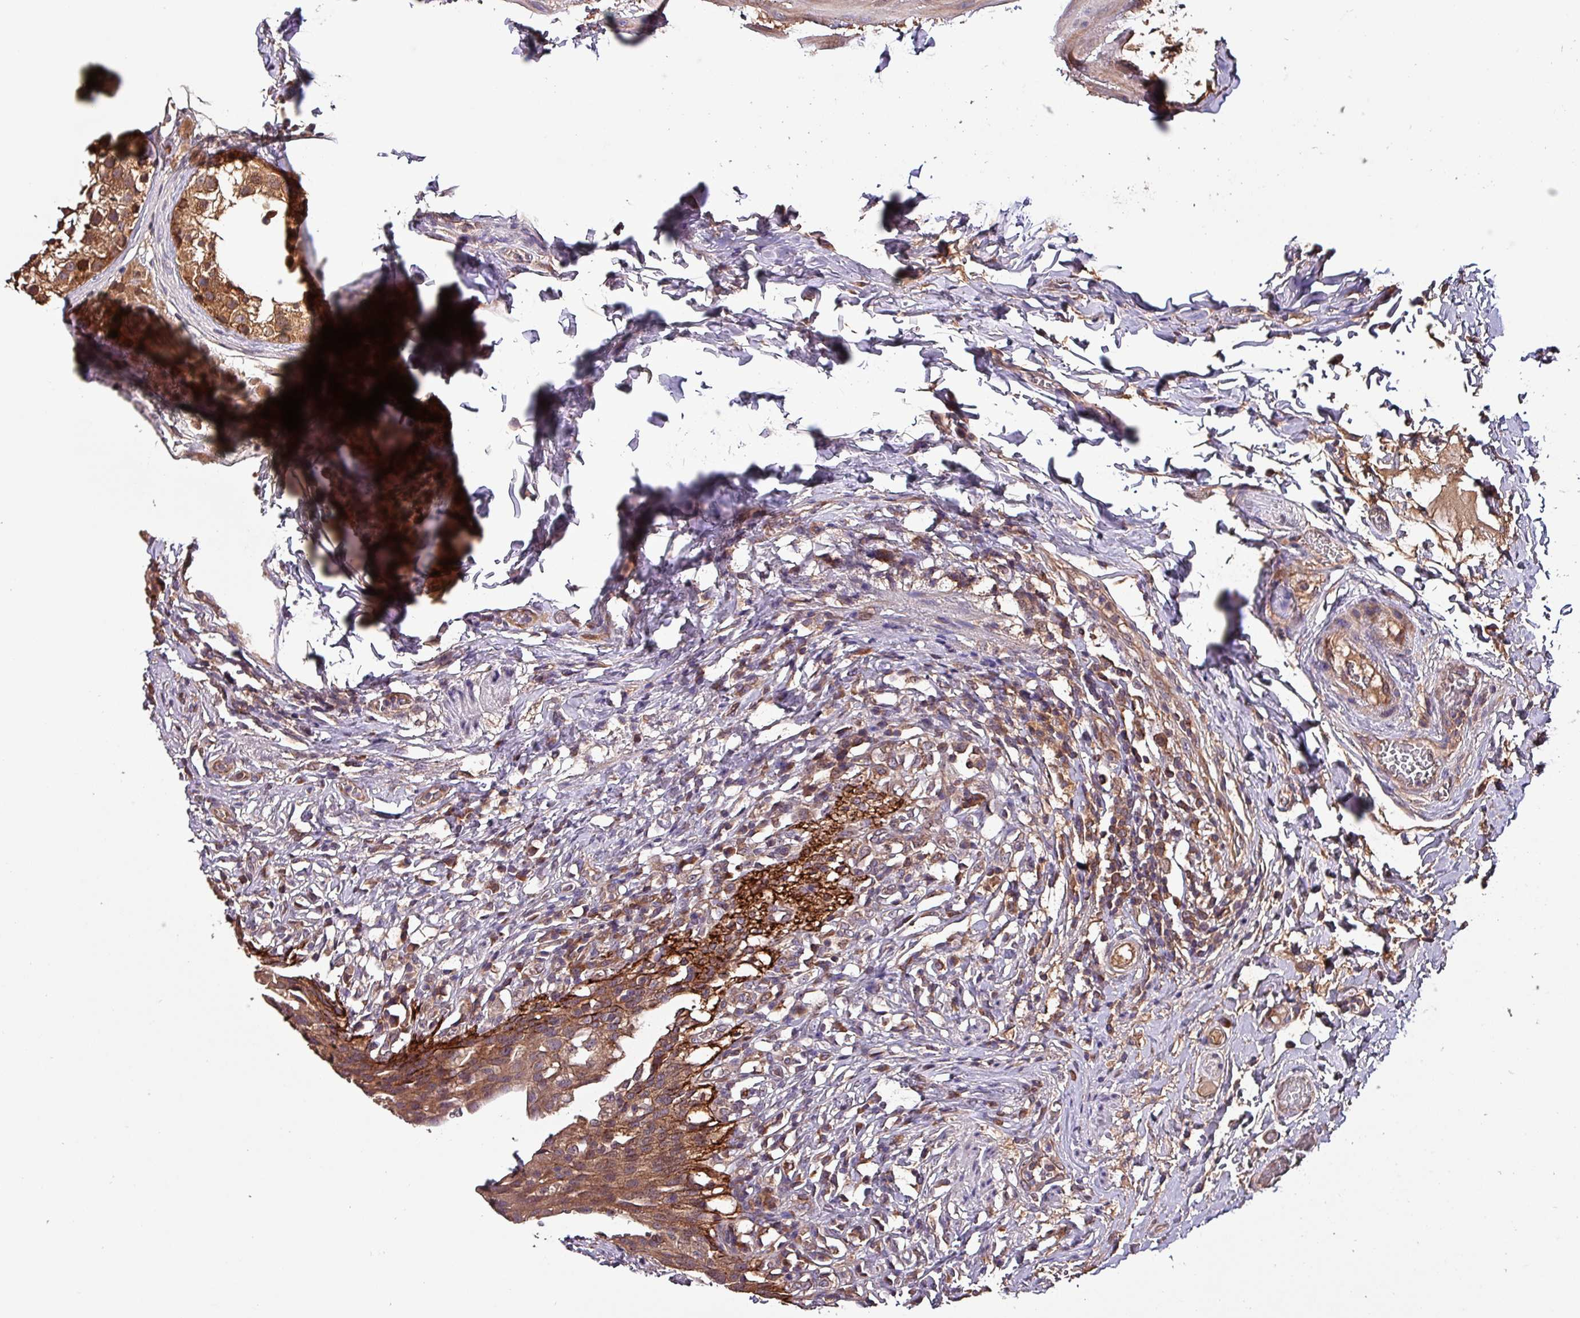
{"staining": {"intensity": "moderate", "quantity": ">75%", "location": "cytoplasmic/membranous"}, "tissue": "urinary bladder", "cell_type": "Urothelial cells", "image_type": "normal", "snomed": [{"axis": "morphology", "description": "Normal tissue, NOS"}, {"axis": "morphology", "description": "Inflammation, NOS"}, {"axis": "topography", "description": "Urinary bladder"}], "caption": "Immunohistochemical staining of normal human urinary bladder reveals moderate cytoplasmic/membranous protein staining in approximately >75% of urothelial cells. (DAB IHC with brightfield microscopy, high magnification).", "gene": "PAFAH1B2", "patient": {"sex": "male", "age": 64}}